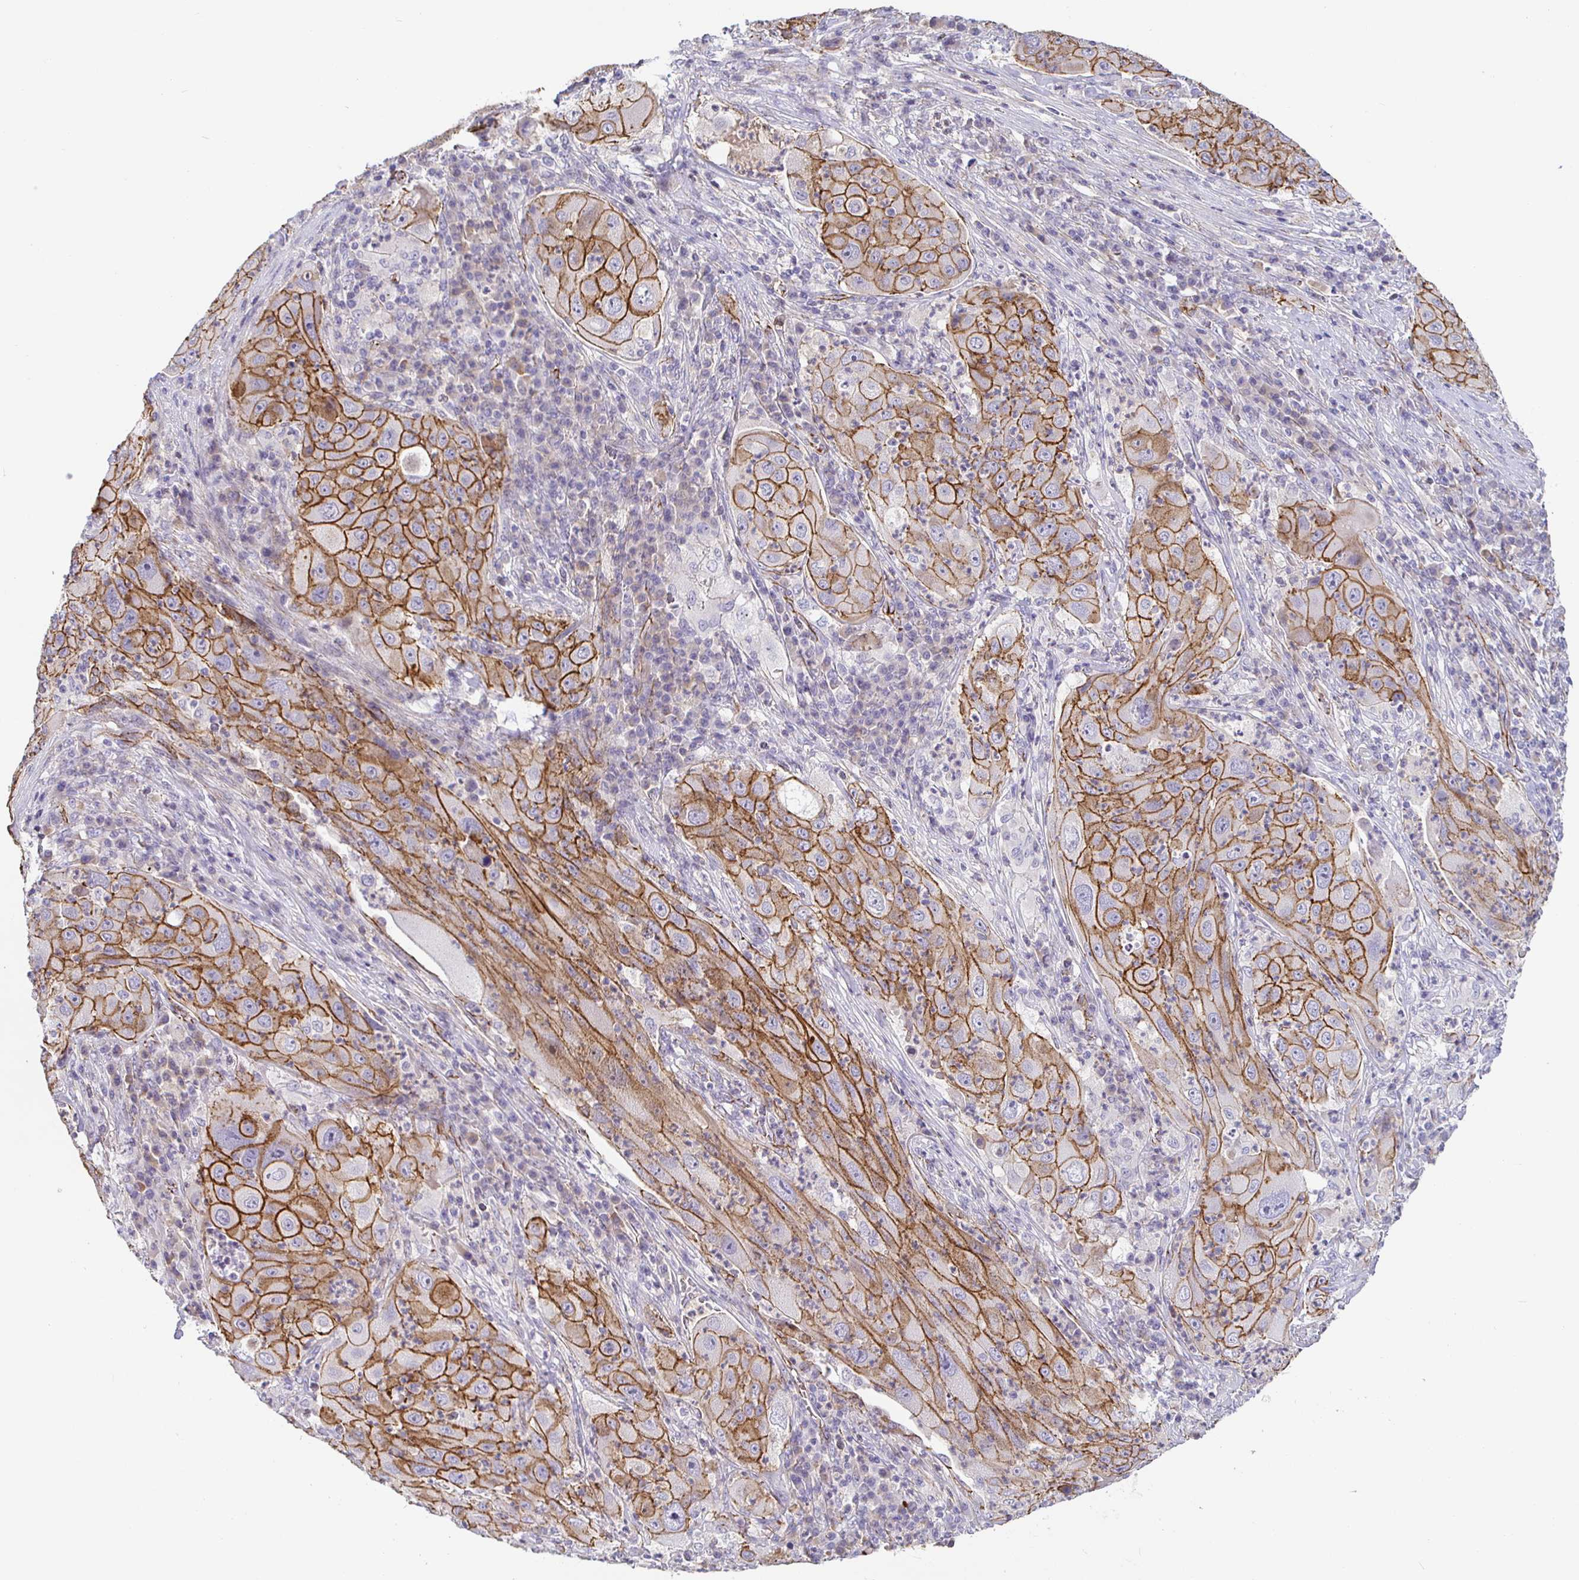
{"staining": {"intensity": "moderate", "quantity": ">75%", "location": "cytoplasmic/membranous"}, "tissue": "lung cancer", "cell_type": "Tumor cells", "image_type": "cancer", "snomed": [{"axis": "morphology", "description": "Squamous cell carcinoma, NOS"}, {"axis": "topography", "description": "Lung"}], "caption": "Protein analysis of lung cancer tissue exhibits moderate cytoplasmic/membranous expression in approximately >75% of tumor cells.", "gene": "PIWIL3", "patient": {"sex": "female", "age": 59}}